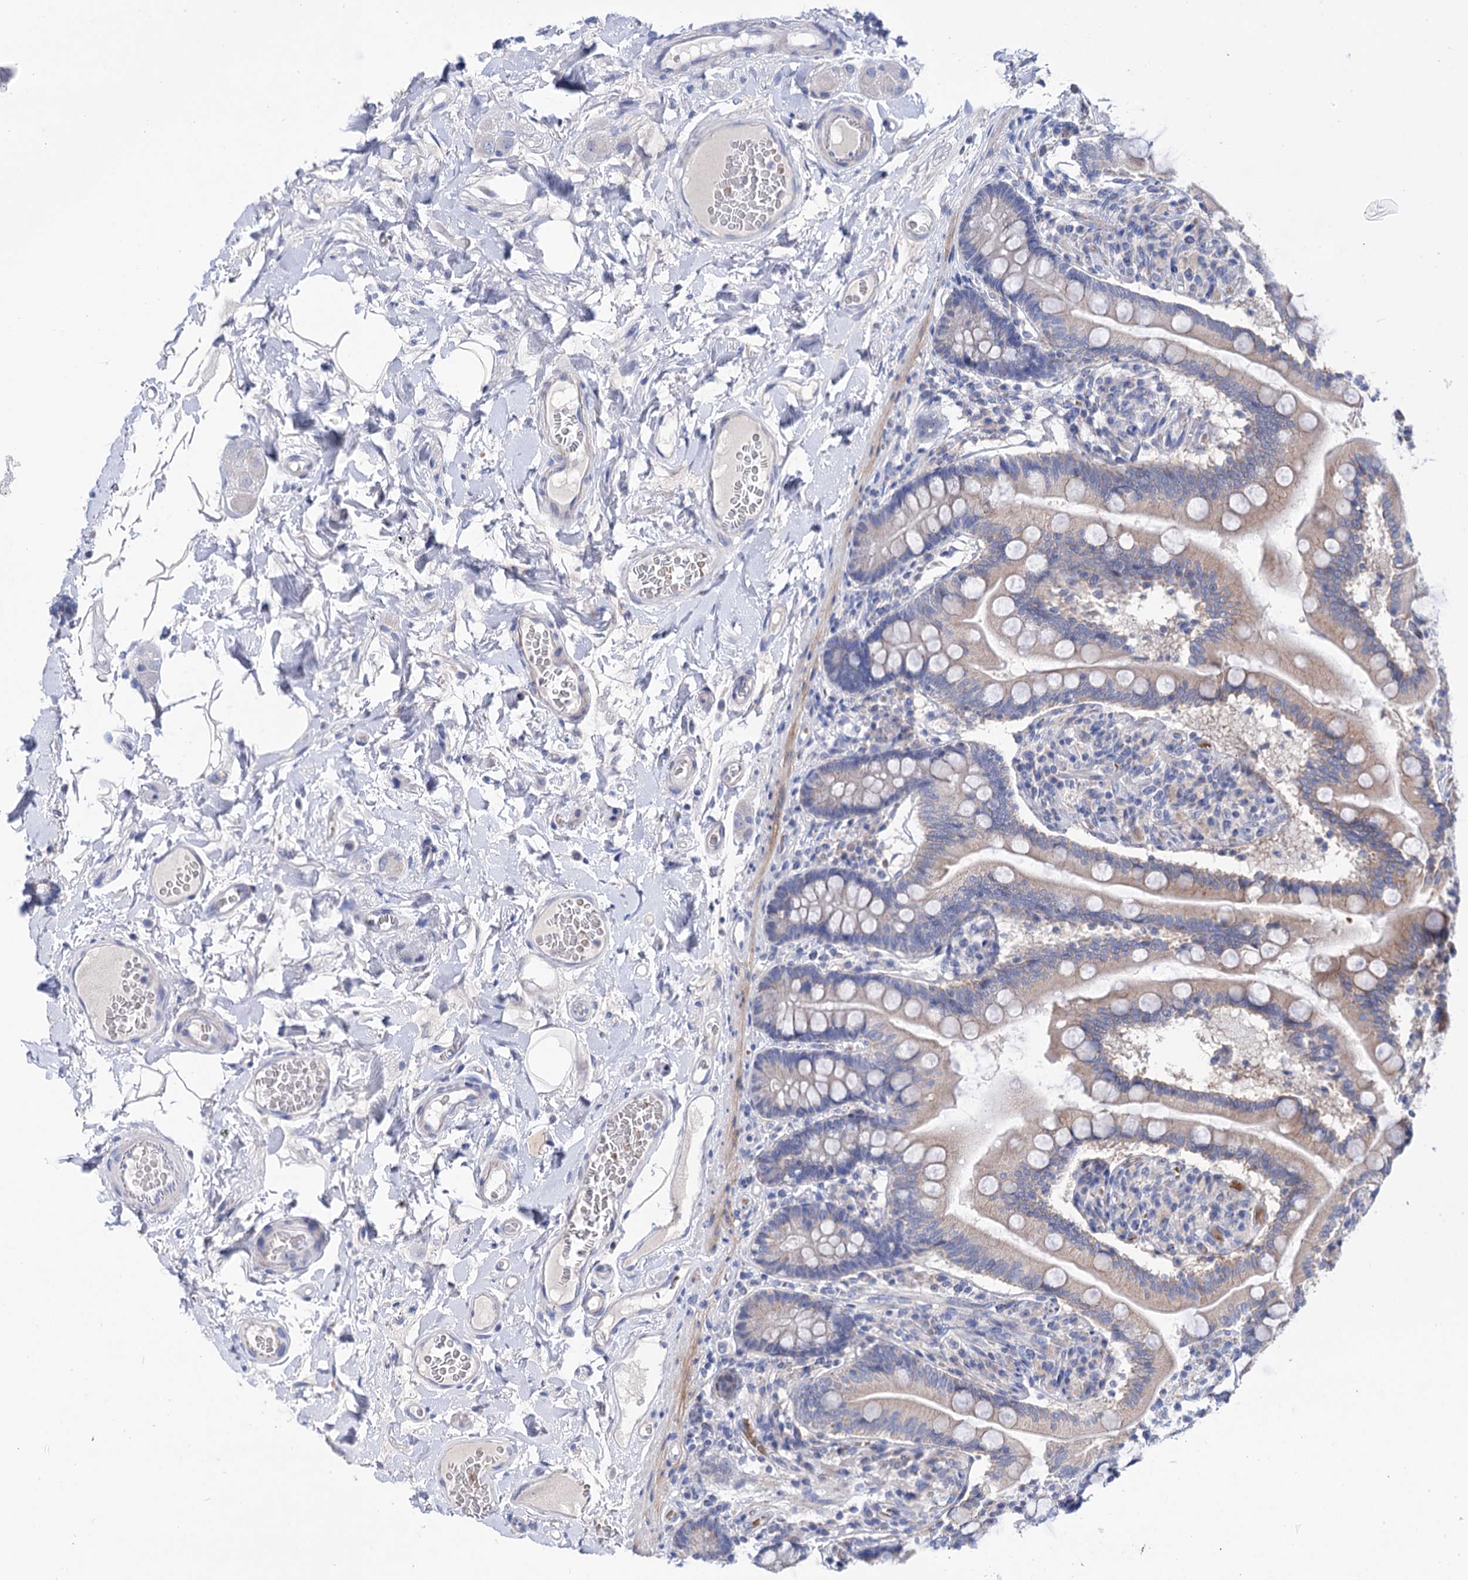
{"staining": {"intensity": "moderate", "quantity": "25%-75%", "location": "cytoplasmic/membranous"}, "tissue": "small intestine", "cell_type": "Glandular cells", "image_type": "normal", "snomed": [{"axis": "morphology", "description": "Normal tissue, NOS"}, {"axis": "topography", "description": "Small intestine"}], "caption": "Glandular cells exhibit moderate cytoplasmic/membranous expression in about 25%-75% of cells in unremarkable small intestine.", "gene": "YARS2", "patient": {"sex": "female", "age": 64}}